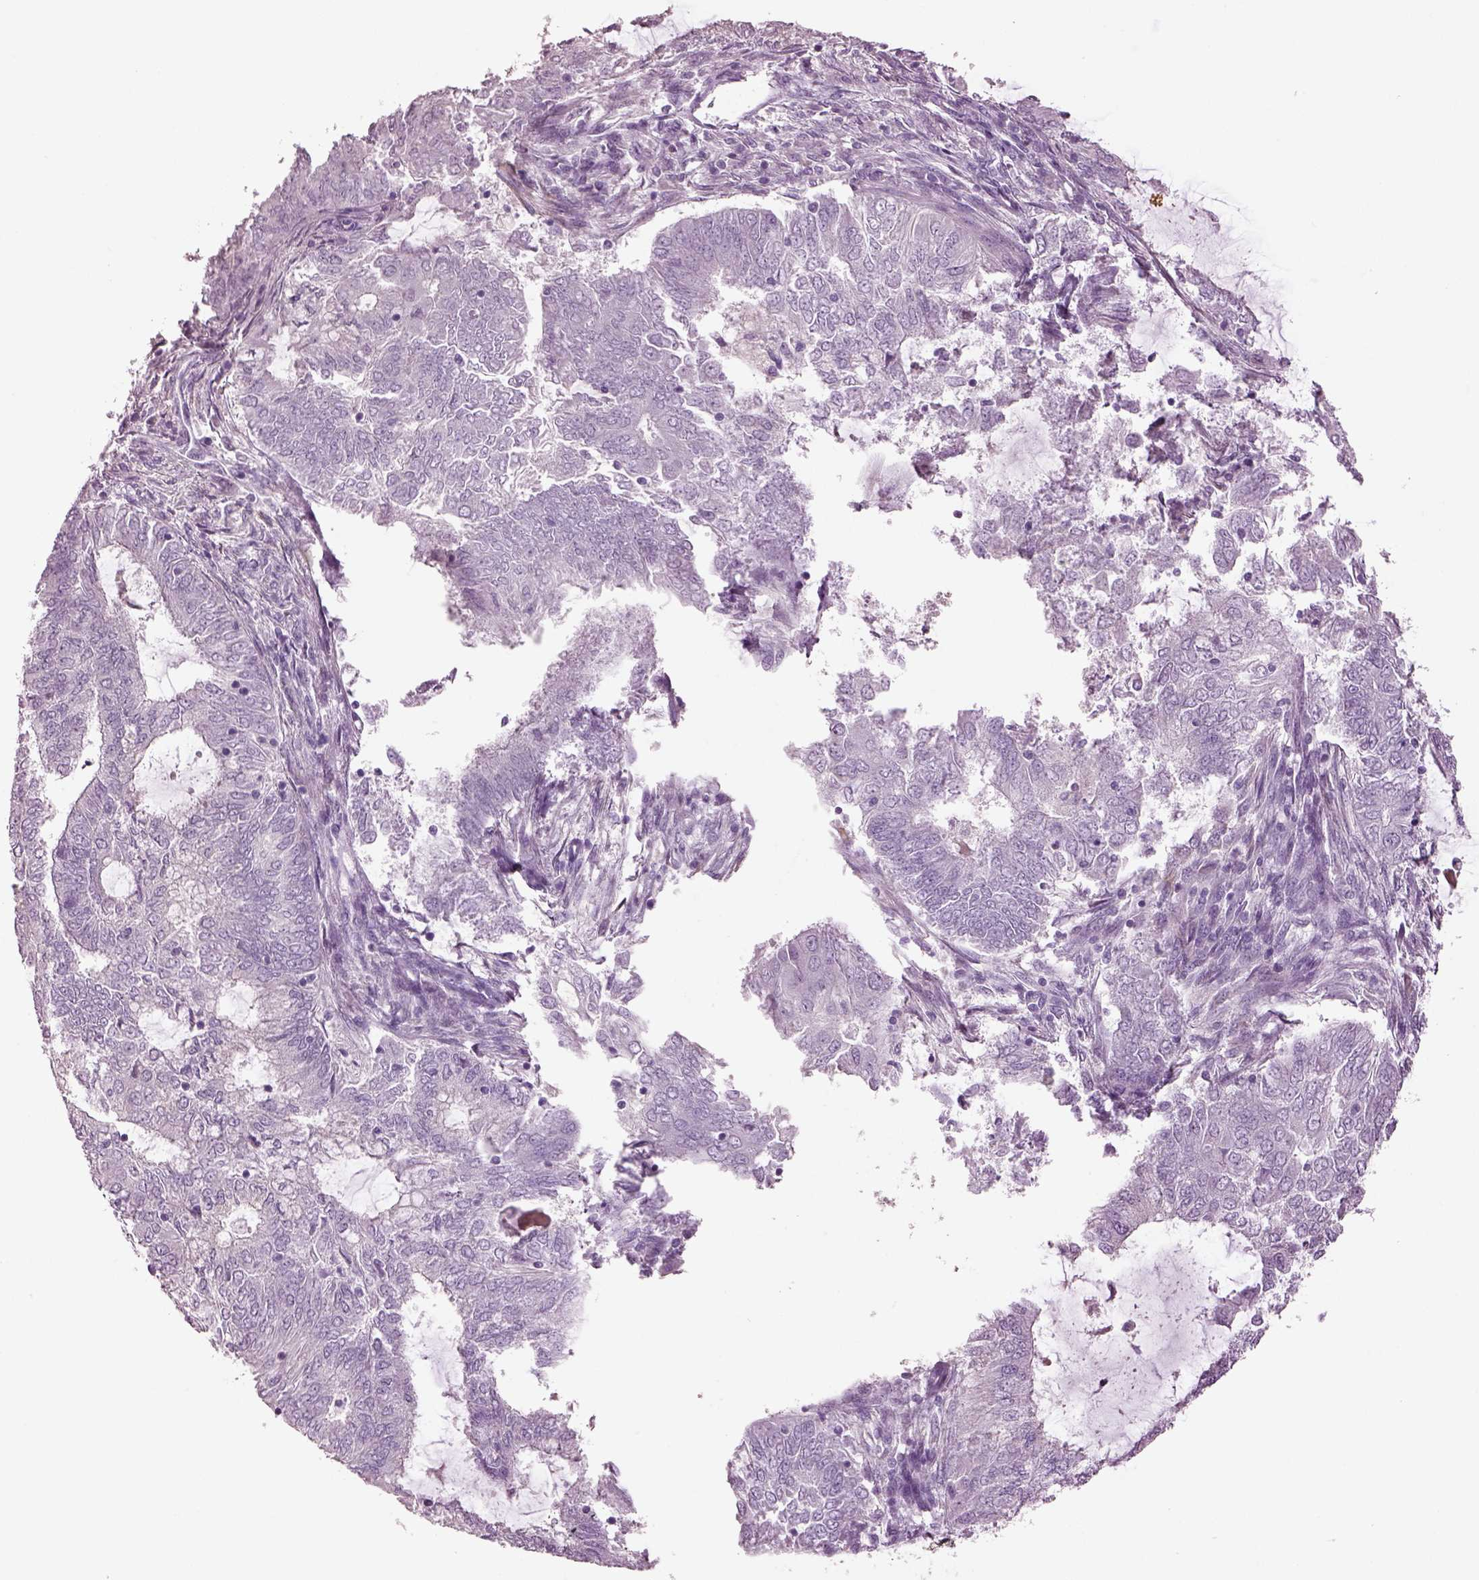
{"staining": {"intensity": "negative", "quantity": "none", "location": "none"}, "tissue": "endometrial cancer", "cell_type": "Tumor cells", "image_type": "cancer", "snomed": [{"axis": "morphology", "description": "Adenocarcinoma, NOS"}, {"axis": "topography", "description": "Endometrium"}], "caption": "Human endometrial cancer stained for a protein using immunohistochemistry shows no staining in tumor cells.", "gene": "GUCA1A", "patient": {"sex": "female", "age": 62}}